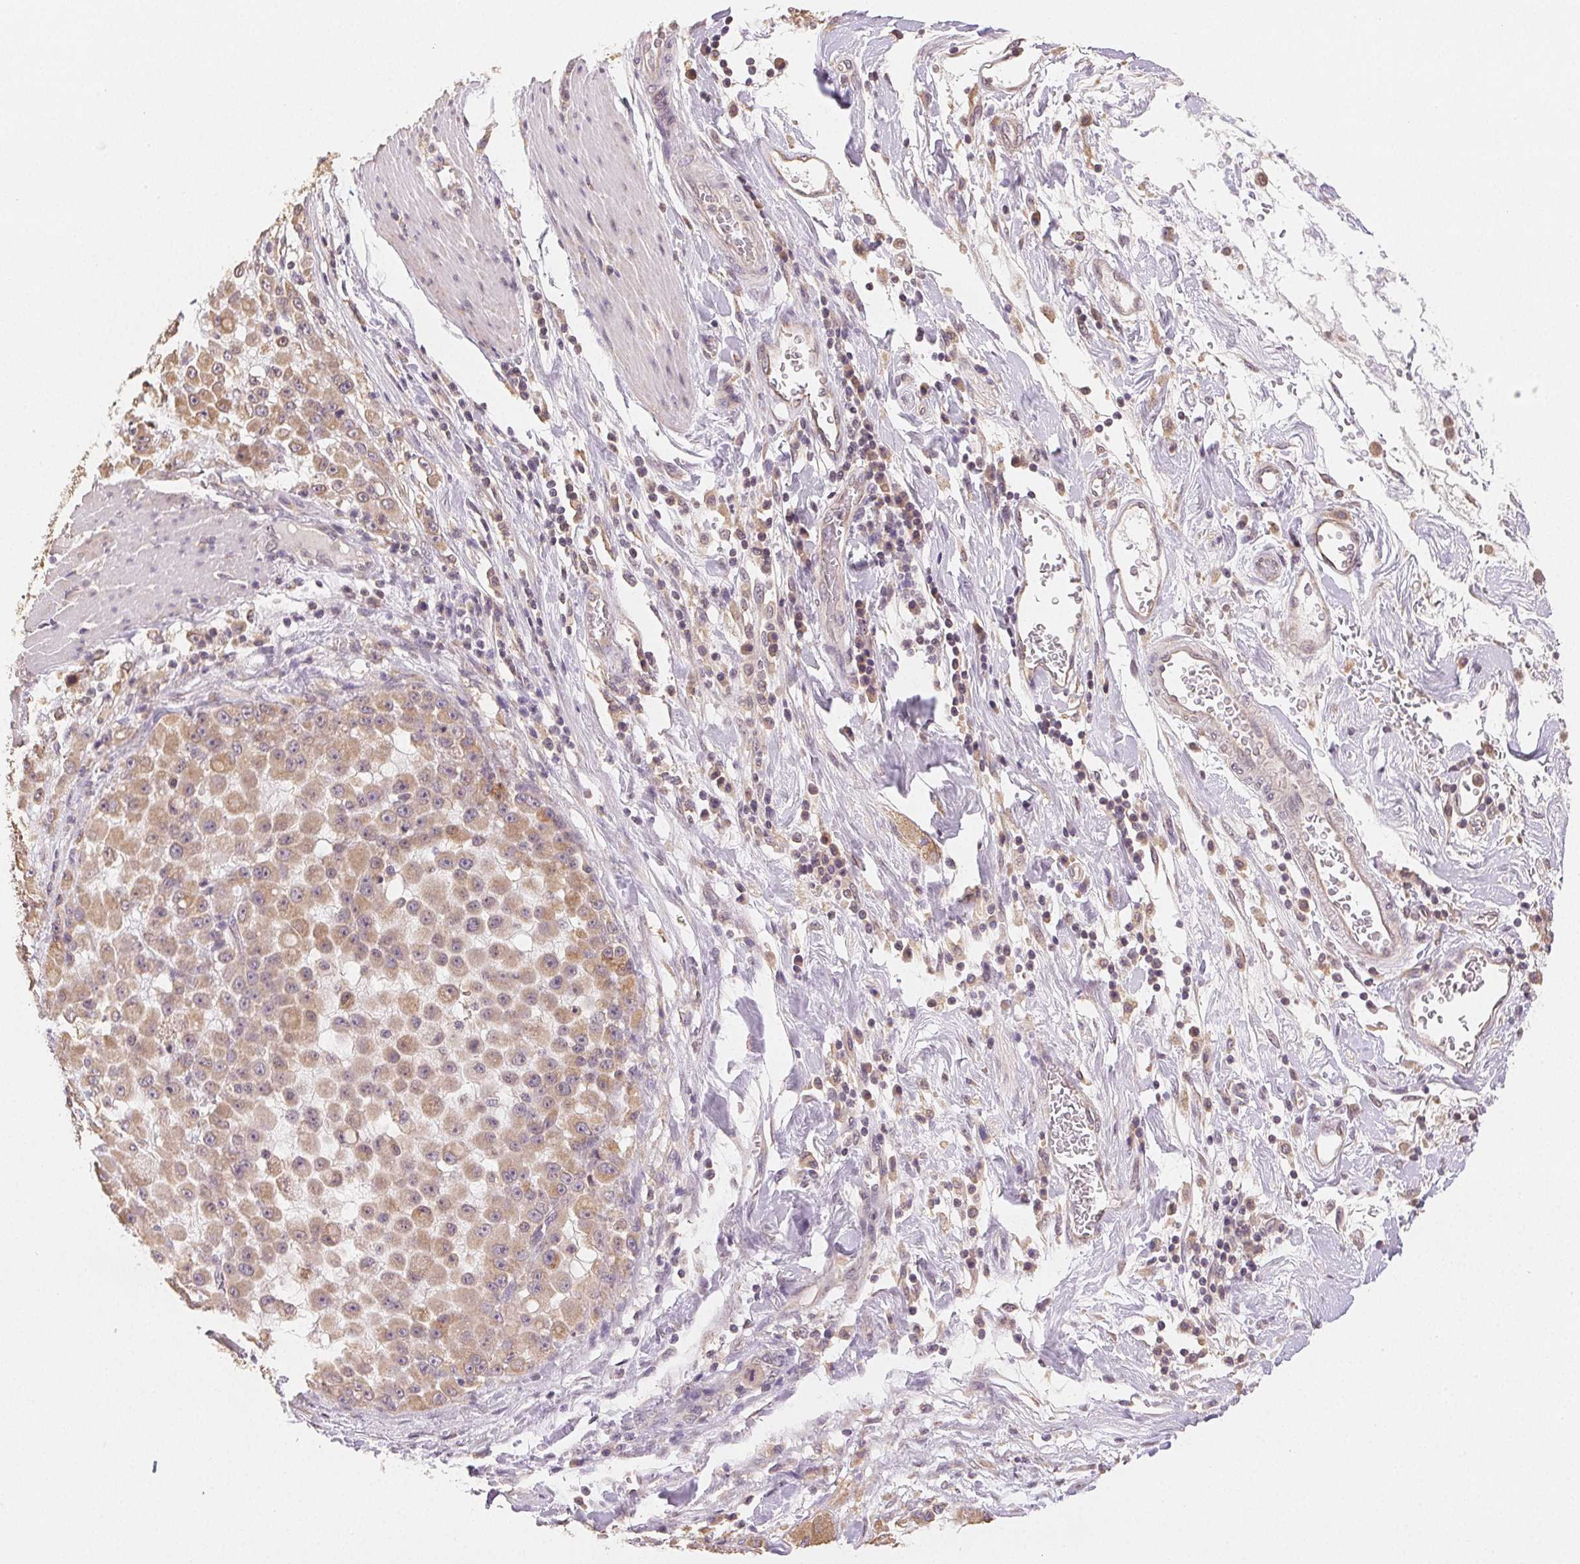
{"staining": {"intensity": "weak", "quantity": ">75%", "location": "cytoplasmic/membranous"}, "tissue": "stomach cancer", "cell_type": "Tumor cells", "image_type": "cancer", "snomed": [{"axis": "morphology", "description": "Adenocarcinoma, NOS"}, {"axis": "topography", "description": "Stomach"}], "caption": "Stomach cancer (adenocarcinoma) was stained to show a protein in brown. There is low levels of weak cytoplasmic/membranous staining in approximately >75% of tumor cells.", "gene": "SEZ6L2", "patient": {"sex": "female", "age": 76}}